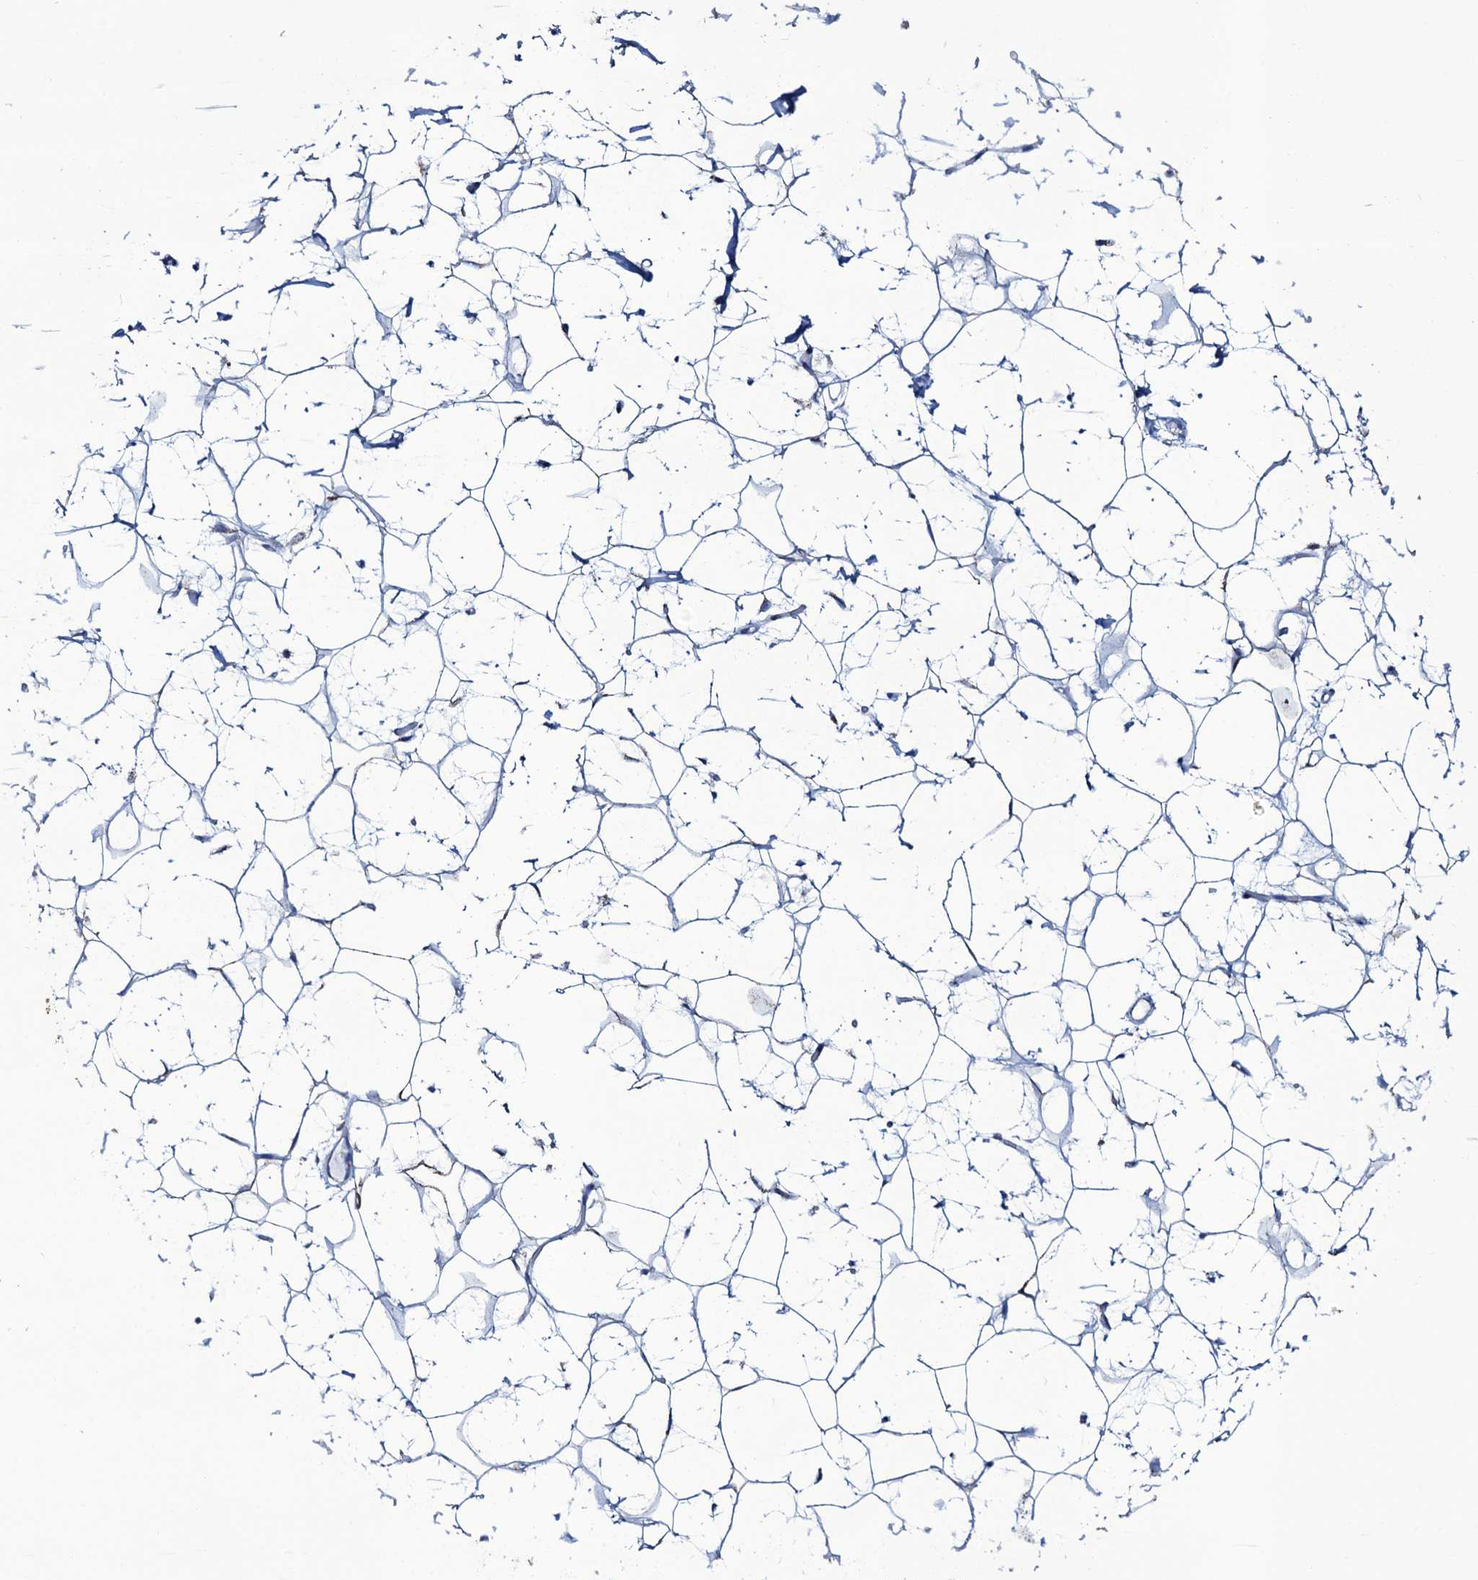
{"staining": {"intensity": "negative", "quantity": "none", "location": "none"}, "tissue": "adipose tissue", "cell_type": "Adipocytes", "image_type": "normal", "snomed": [{"axis": "morphology", "description": "Normal tissue, NOS"}, {"axis": "topography", "description": "Breast"}], "caption": "This is an immunohistochemistry micrograph of benign human adipose tissue. There is no positivity in adipocytes.", "gene": "MRPS35", "patient": {"sex": "female", "age": 26}}